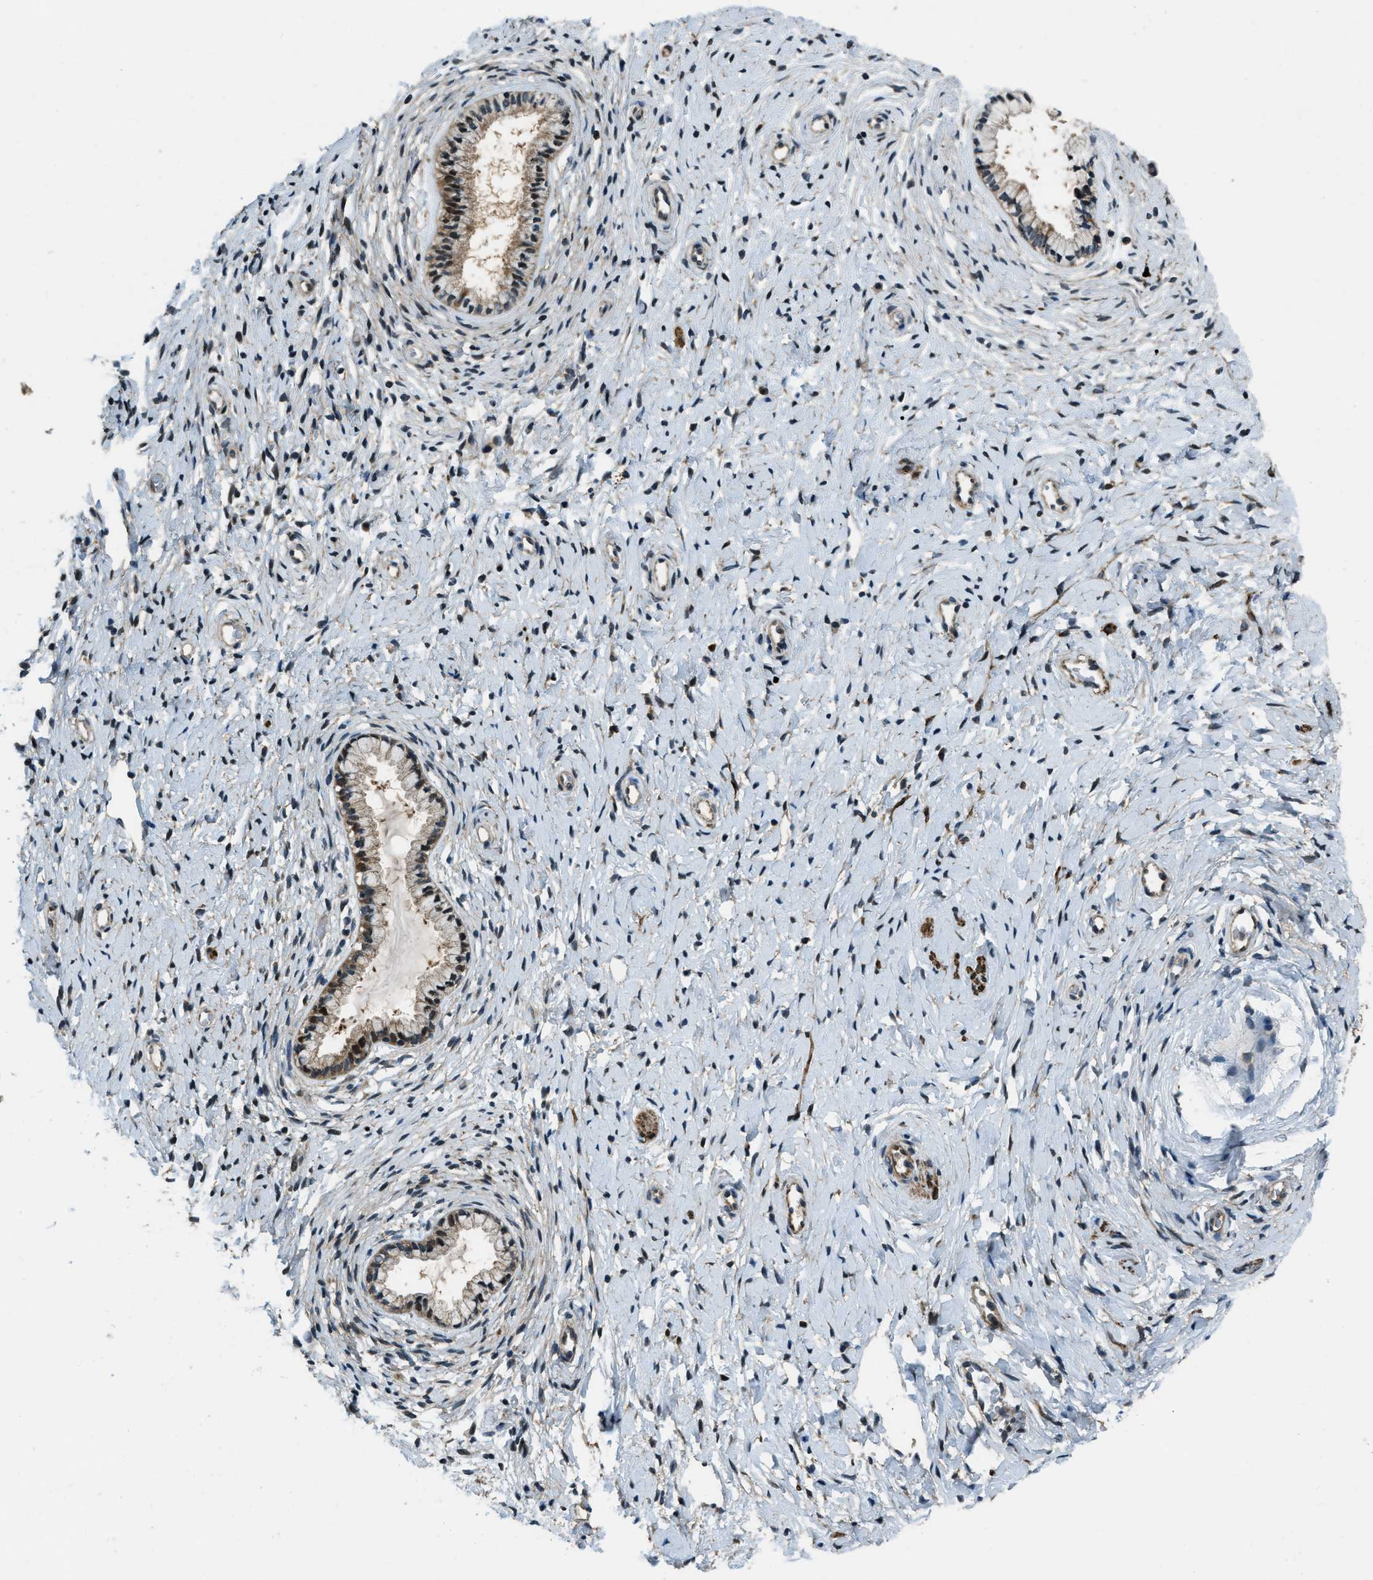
{"staining": {"intensity": "moderate", "quantity": ">75%", "location": "cytoplasmic/membranous,nuclear"}, "tissue": "cervix", "cell_type": "Glandular cells", "image_type": "normal", "snomed": [{"axis": "morphology", "description": "Normal tissue, NOS"}, {"axis": "topography", "description": "Cervix"}], "caption": "This image shows immunohistochemistry (IHC) staining of benign human cervix, with medium moderate cytoplasmic/membranous,nuclear positivity in about >75% of glandular cells.", "gene": "NUDCD3", "patient": {"sex": "female", "age": 72}}